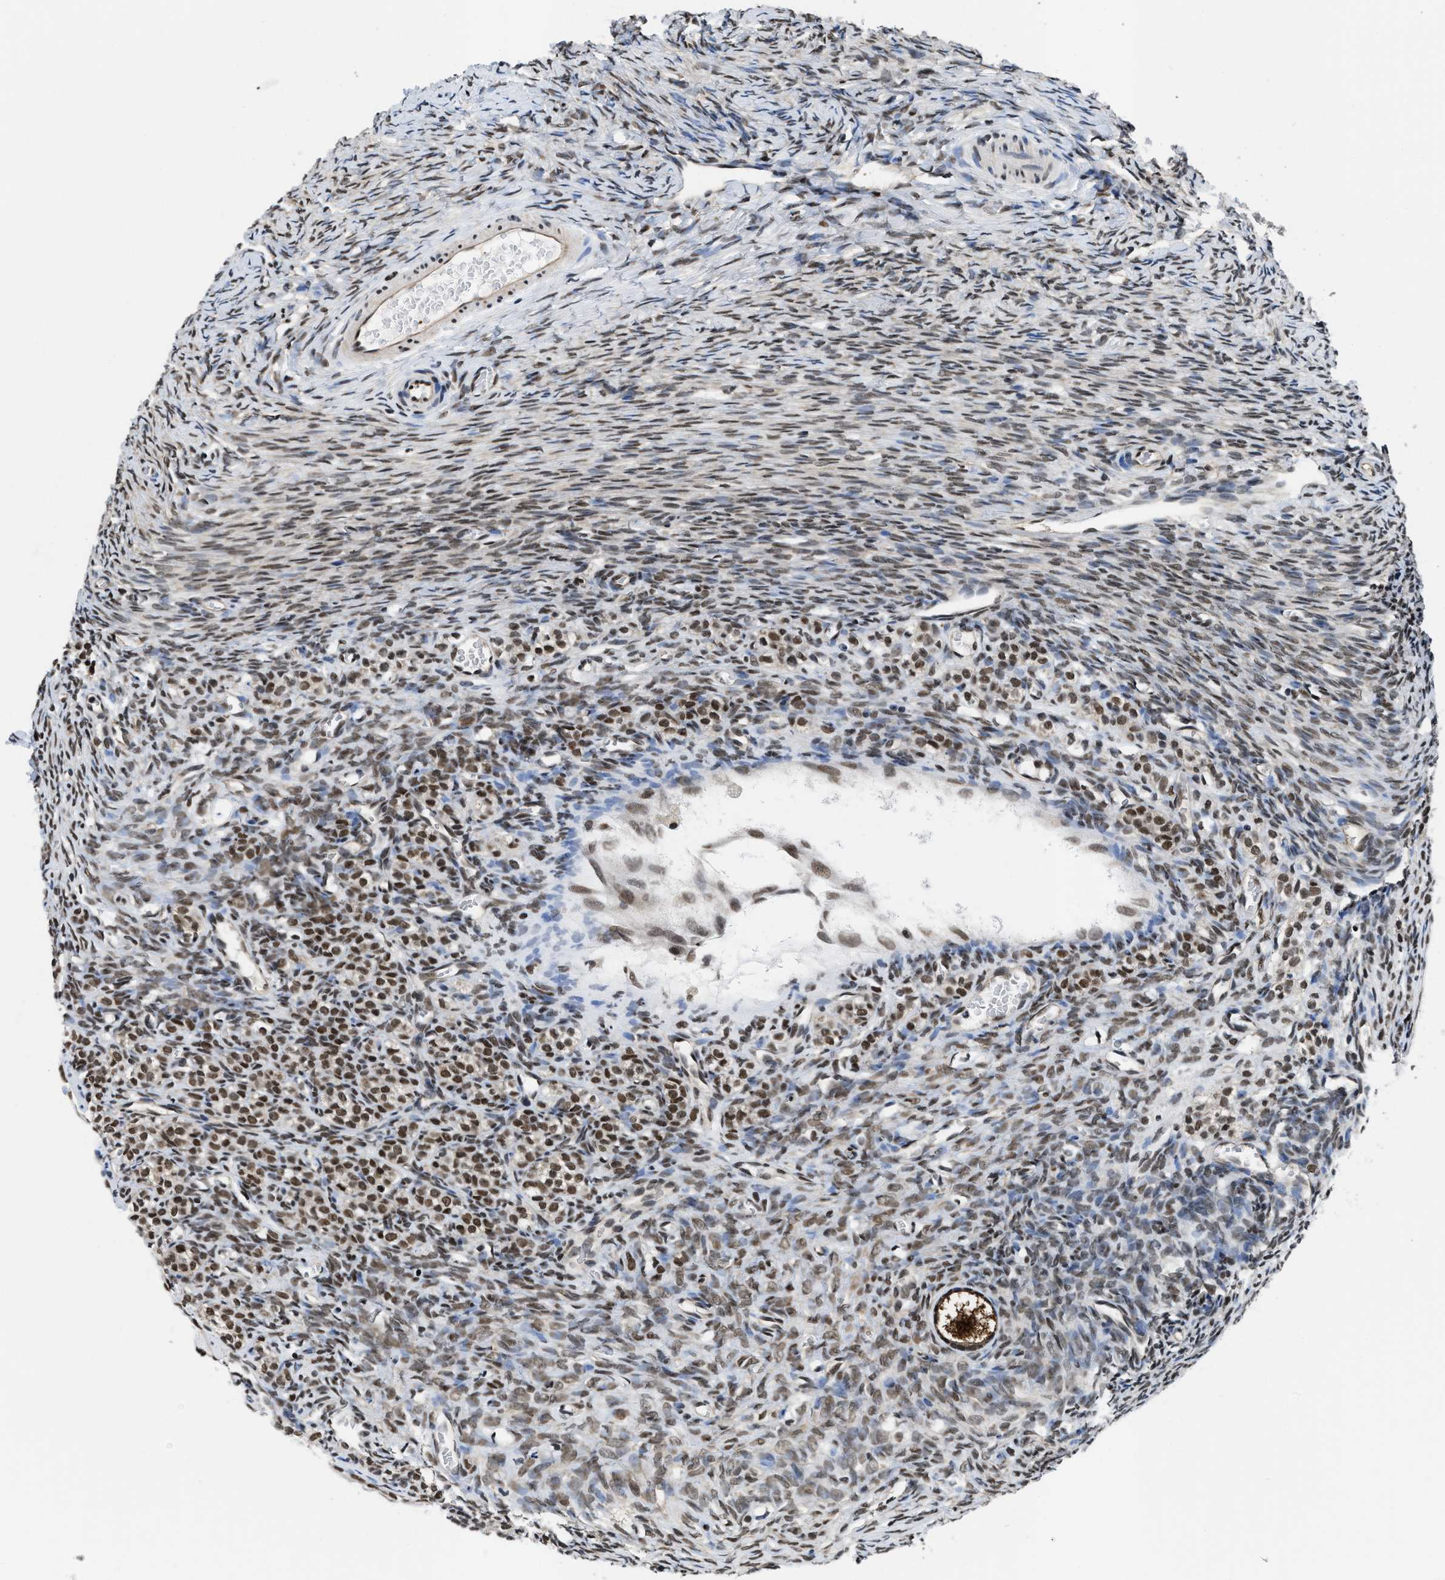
{"staining": {"intensity": "strong", "quantity": ">75%", "location": "nuclear"}, "tissue": "ovary", "cell_type": "Follicle cells", "image_type": "normal", "snomed": [{"axis": "morphology", "description": "Normal tissue, NOS"}, {"axis": "topography", "description": "Ovary"}], "caption": "Protein staining displays strong nuclear staining in about >75% of follicle cells in benign ovary. Nuclei are stained in blue.", "gene": "SAFB", "patient": {"sex": "female", "age": 27}}